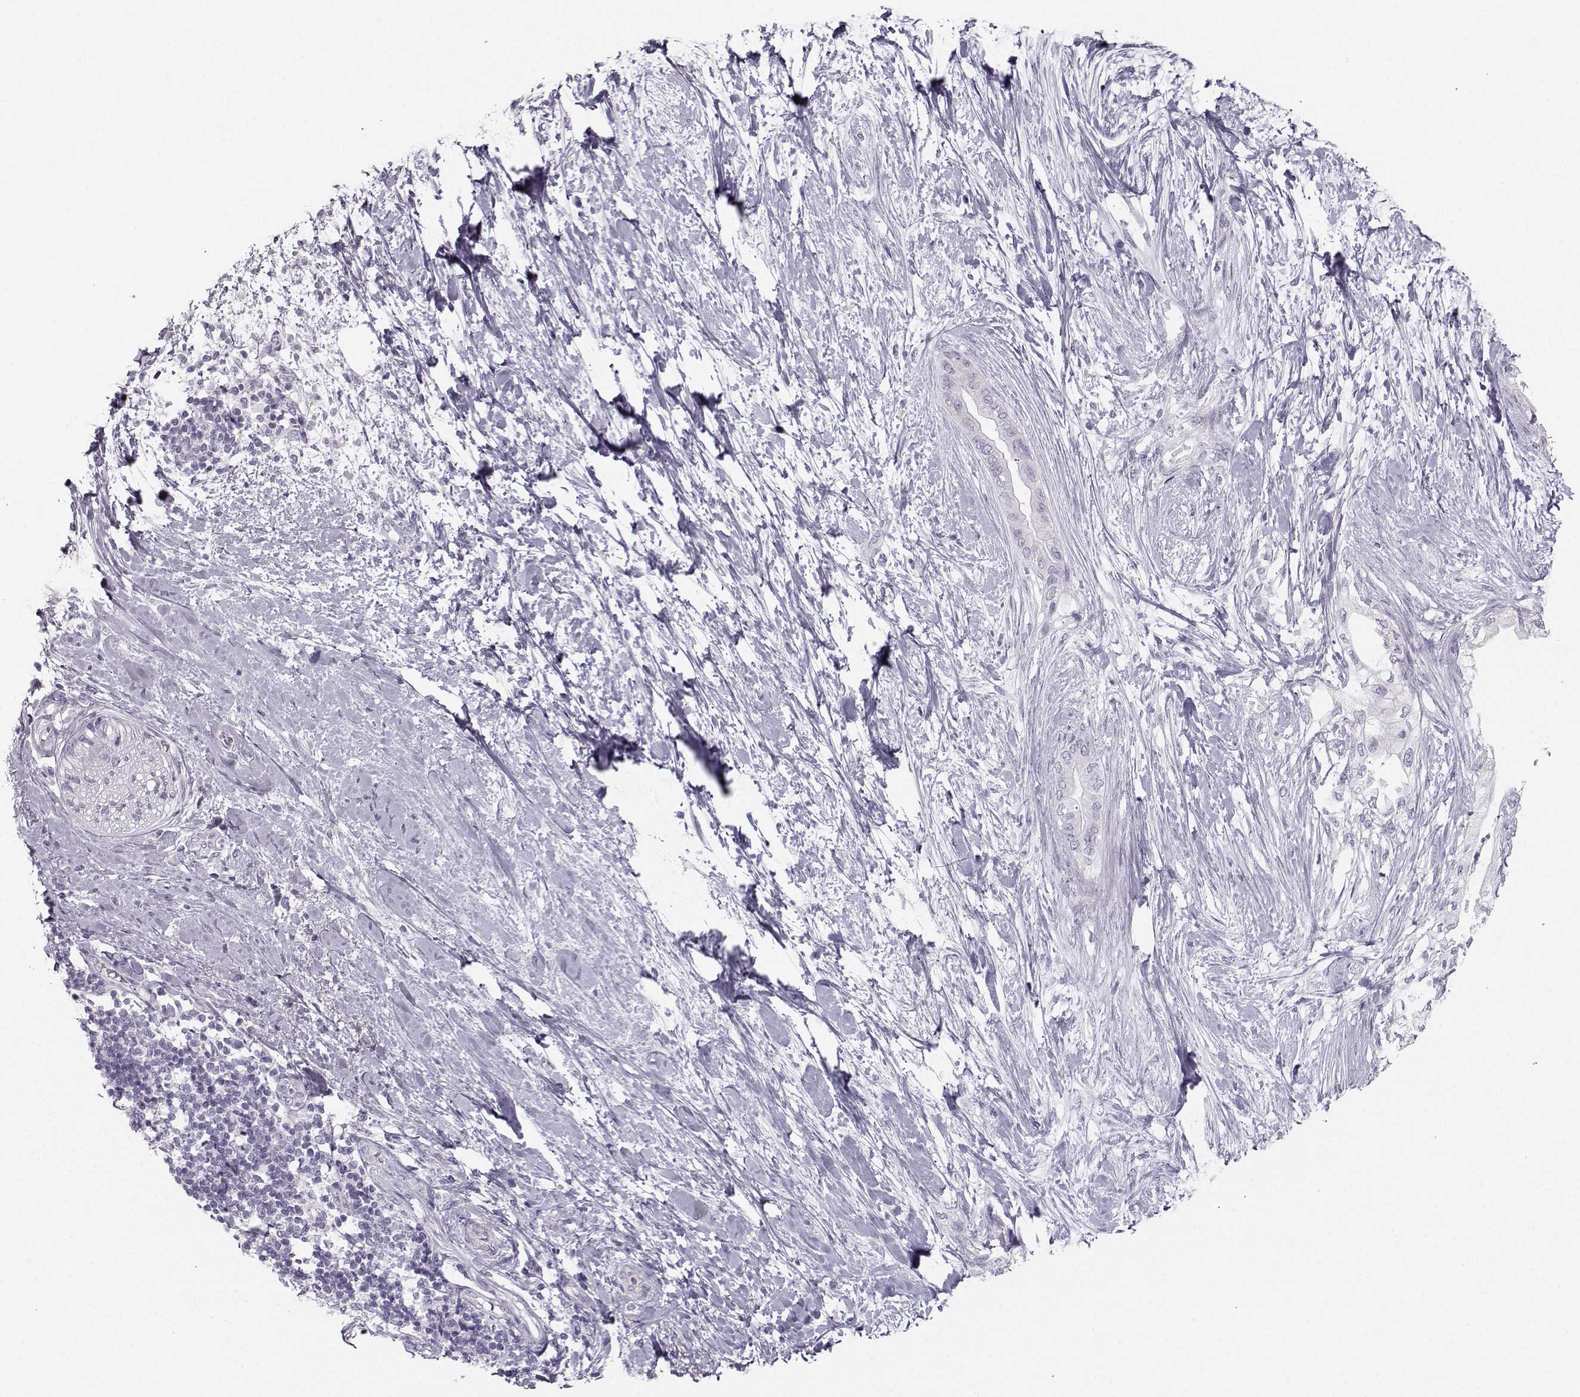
{"staining": {"intensity": "negative", "quantity": "none", "location": "none"}, "tissue": "pancreatic cancer", "cell_type": "Tumor cells", "image_type": "cancer", "snomed": [{"axis": "morphology", "description": "Normal tissue, NOS"}, {"axis": "morphology", "description": "Adenocarcinoma, NOS"}, {"axis": "topography", "description": "Pancreas"}, {"axis": "topography", "description": "Duodenum"}], "caption": "Immunohistochemical staining of human pancreatic cancer reveals no significant staining in tumor cells.", "gene": "CASR", "patient": {"sex": "female", "age": 60}}